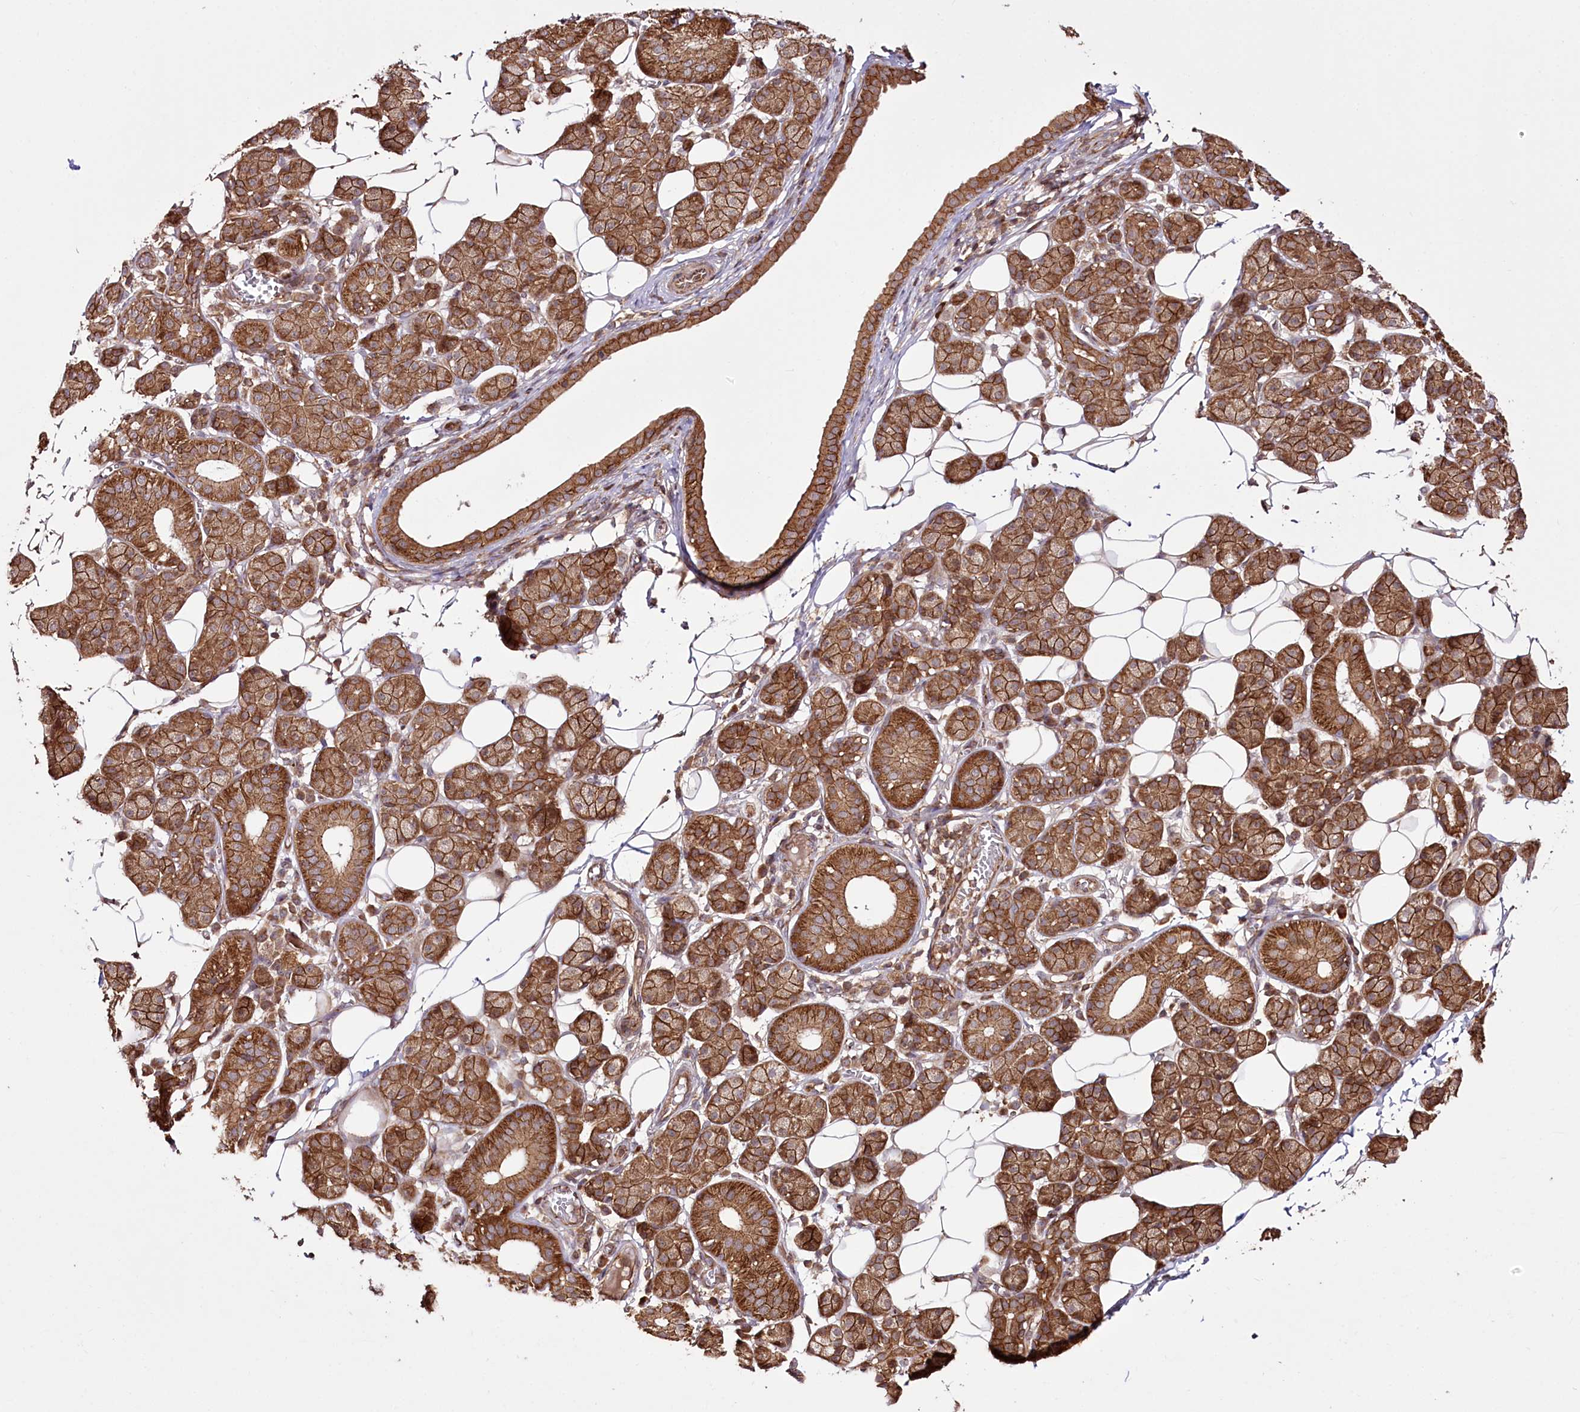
{"staining": {"intensity": "strong", "quantity": ">75%", "location": "cytoplasmic/membranous"}, "tissue": "salivary gland", "cell_type": "Glandular cells", "image_type": "normal", "snomed": [{"axis": "morphology", "description": "Normal tissue, NOS"}, {"axis": "topography", "description": "Salivary gland"}], "caption": "The photomicrograph displays a brown stain indicating the presence of a protein in the cytoplasmic/membranous of glandular cells in salivary gland. (Stains: DAB in brown, nuclei in blue, Microscopy: brightfield microscopy at high magnification).", "gene": "DHX29", "patient": {"sex": "female", "age": 33}}